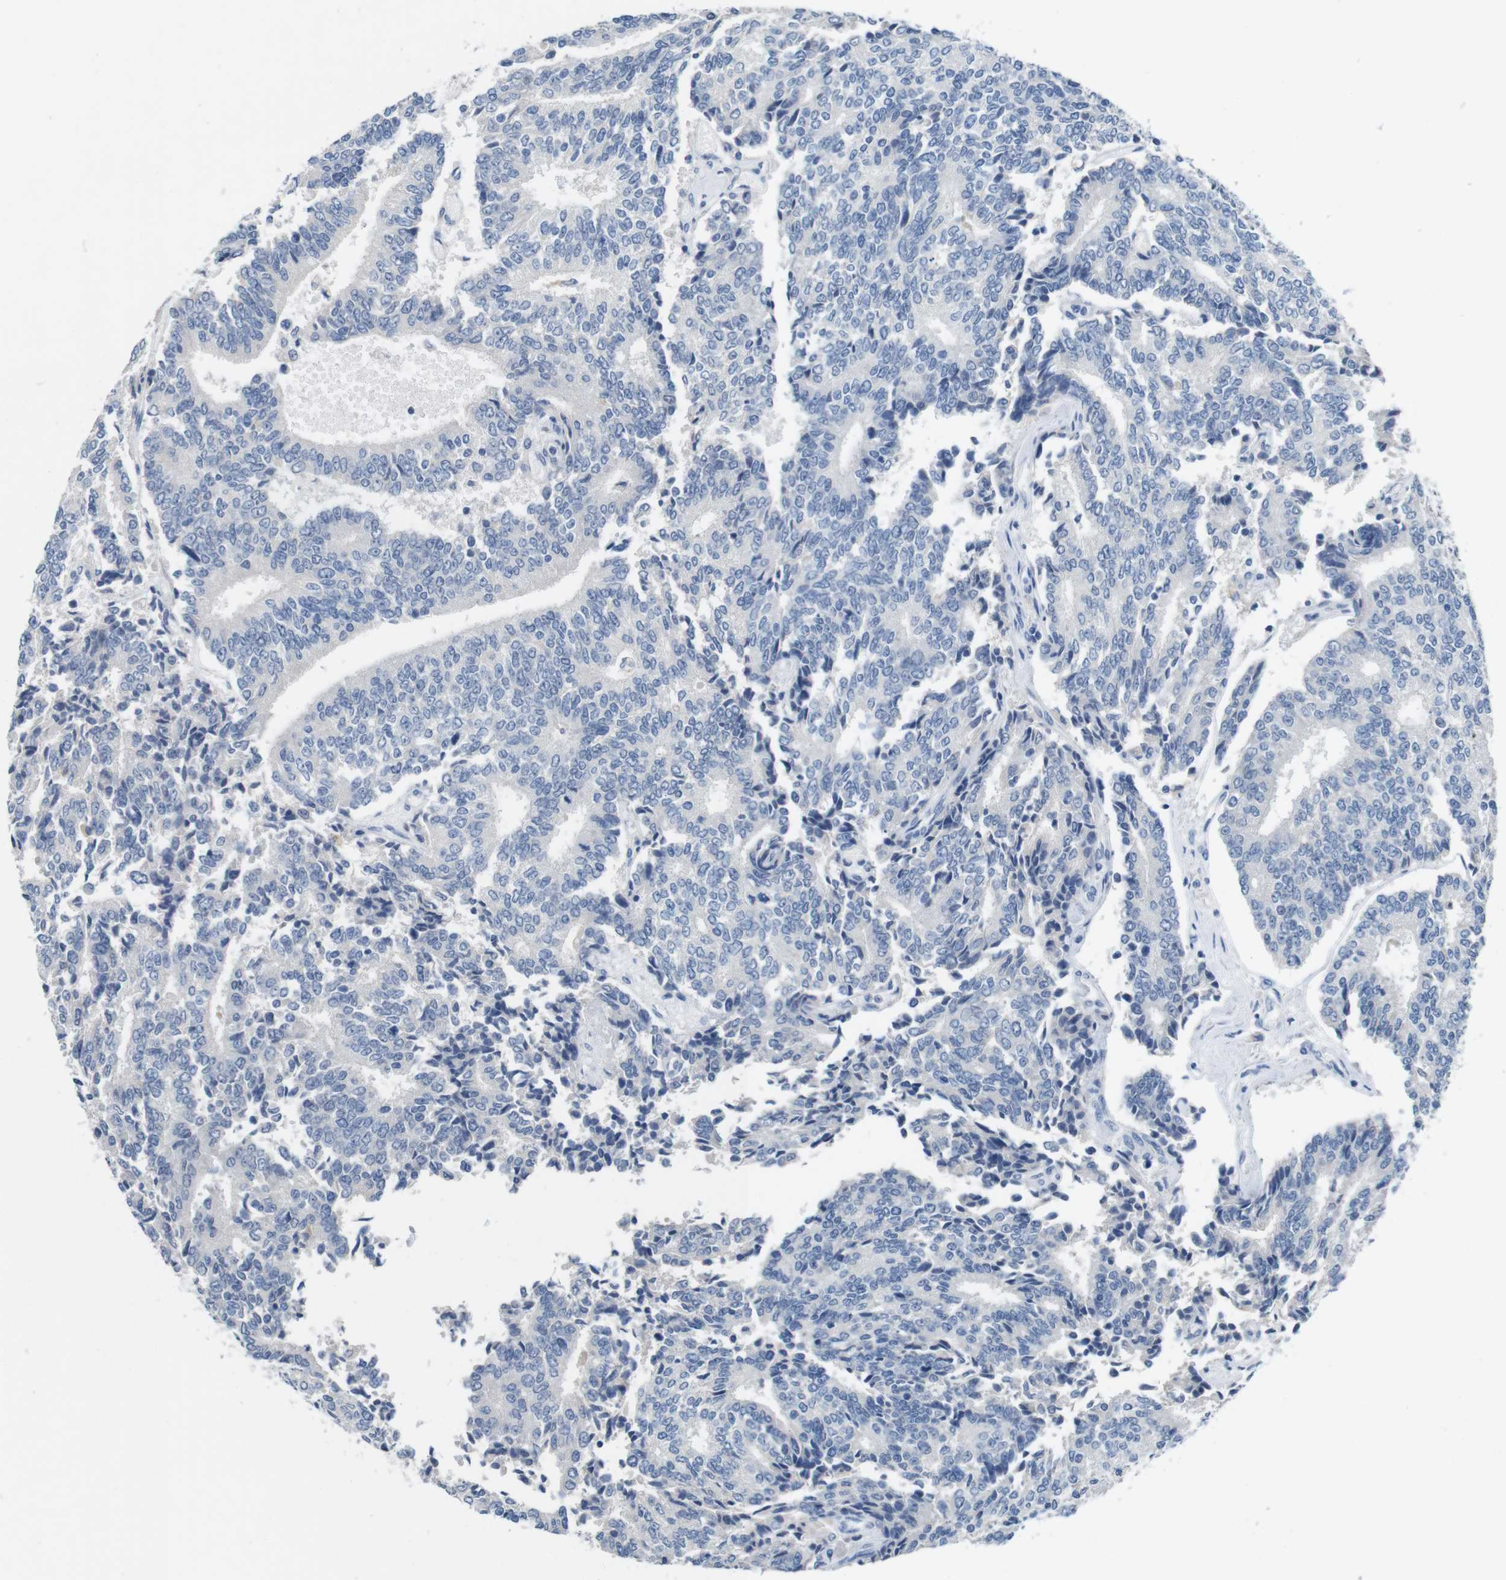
{"staining": {"intensity": "negative", "quantity": "none", "location": "none"}, "tissue": "prostate cancer", "cell_type": "Tumor cells", "image_type": "cancer", "snomed": [{"axis": "morphology", "description": "Normal tissue, NOS"}, {"axis": "morphology", "description": "Adenocarcinoma, High grade"}, {"axis": "topography", "description": "Prostate"}, {"axis": "topography", "description": "Seminal veicle"}], "caption": "This image is of prostate adenocarcinoma (high-grade) stained with immunohistochemistry (IHC) to label a protein in brown with the nuclei are counter-stained blue. There is no positivity in tumor cells.", "gene": "SLC2A8", "patient": {"sex": "male", "age": 55}}